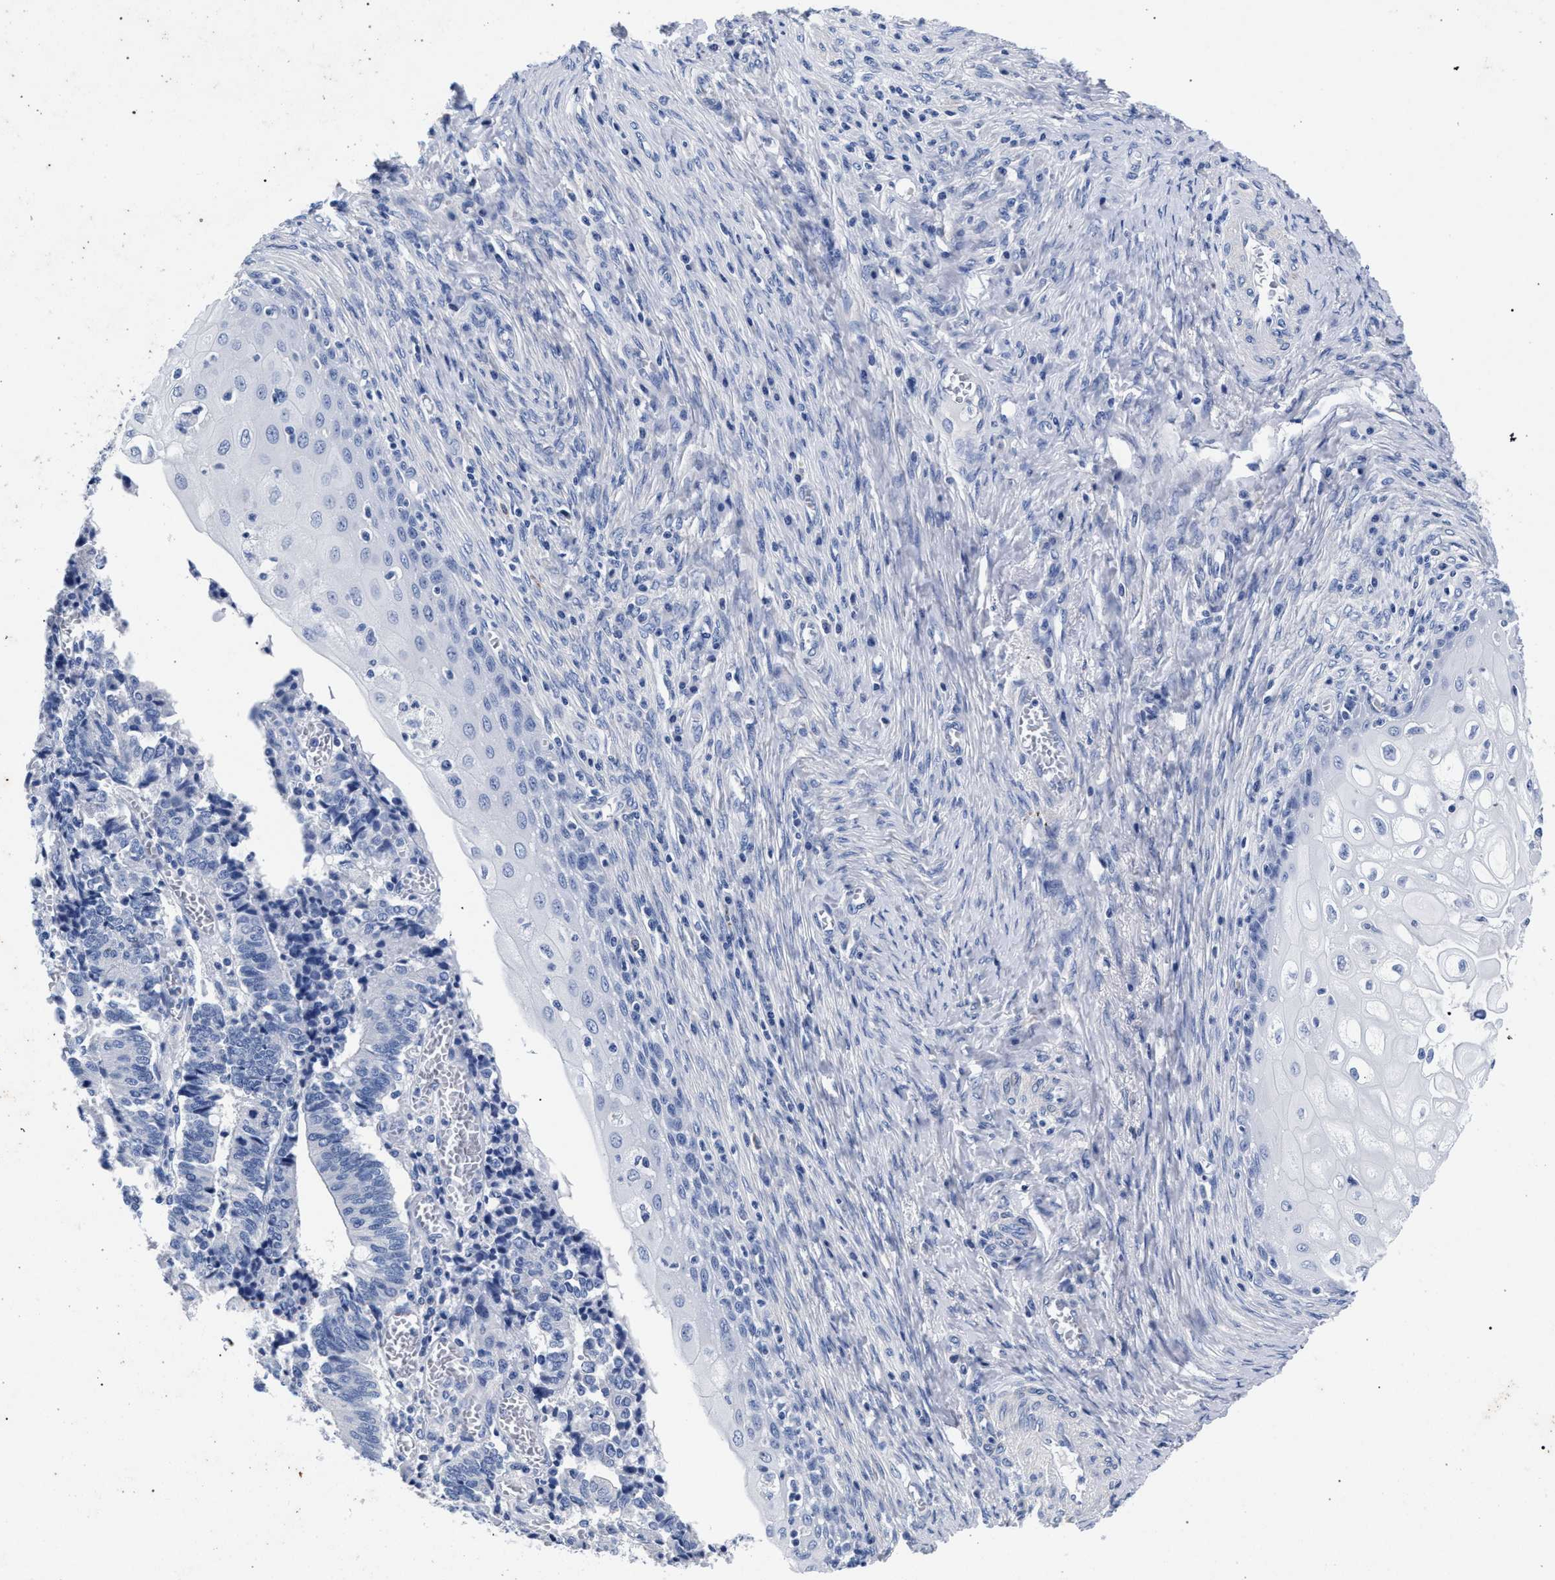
{"staining": {"intensity": "negative", "quantity": "none", "location": "none"}, "tissue": "cervical cancer", "cell_type": "Tumor cells", "image_type": "cancer", "snomed": [{"axis": "morphology", "description": "Adenocarcinoma, NOS"}, {"axis": "topography", "description": "Cervix"}], "caption": "An immunohistochemistry histopathology image of cervical adenocarcinoma is shown. There is no staining in tumor cells of cervical adenocarcinoma.", "gene": "AKAP4", "patient": {"sex": "female", "age": 44}}